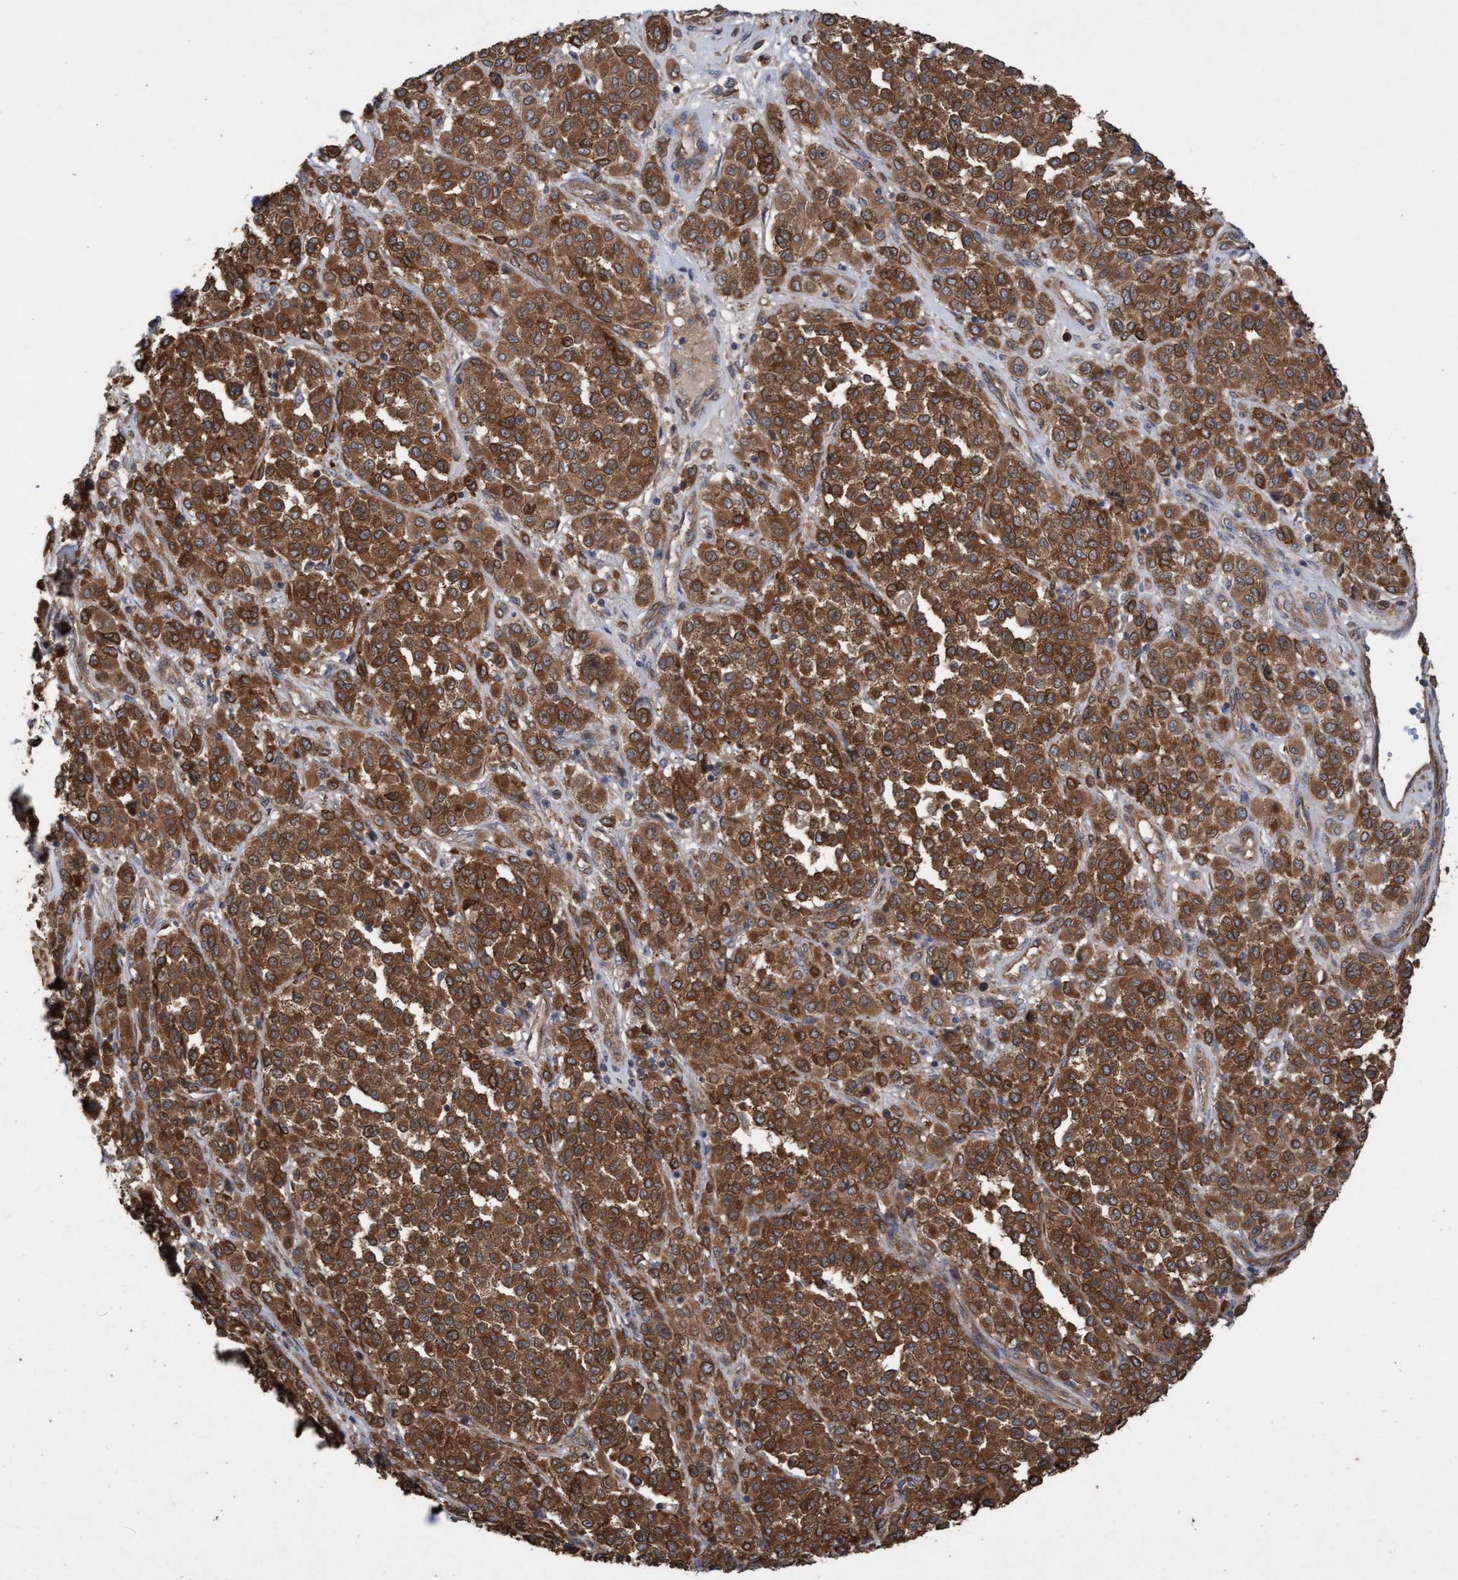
{"staining": {"intensity": "strong", "quantity": ">75%", "location": "cytoplasmic/membranous"}, "tissue": "melanoma", "cell_type": "Tumor cells", "image_type": "cancer", "snomed": [{"axis": "morphology", "description": "Malignant melanoma, Metastatic site"}, {"axis": "topography", "description": "Pancreas"}], "caption": "Protein expression analysis of human malignant melanoma (metastatic site) reveals strong cytoplasmic/membranous positivity in about >75% of tumor cells.", "gene": "CDC42EP4", "patient": {"sex": "female", "age": 30}}